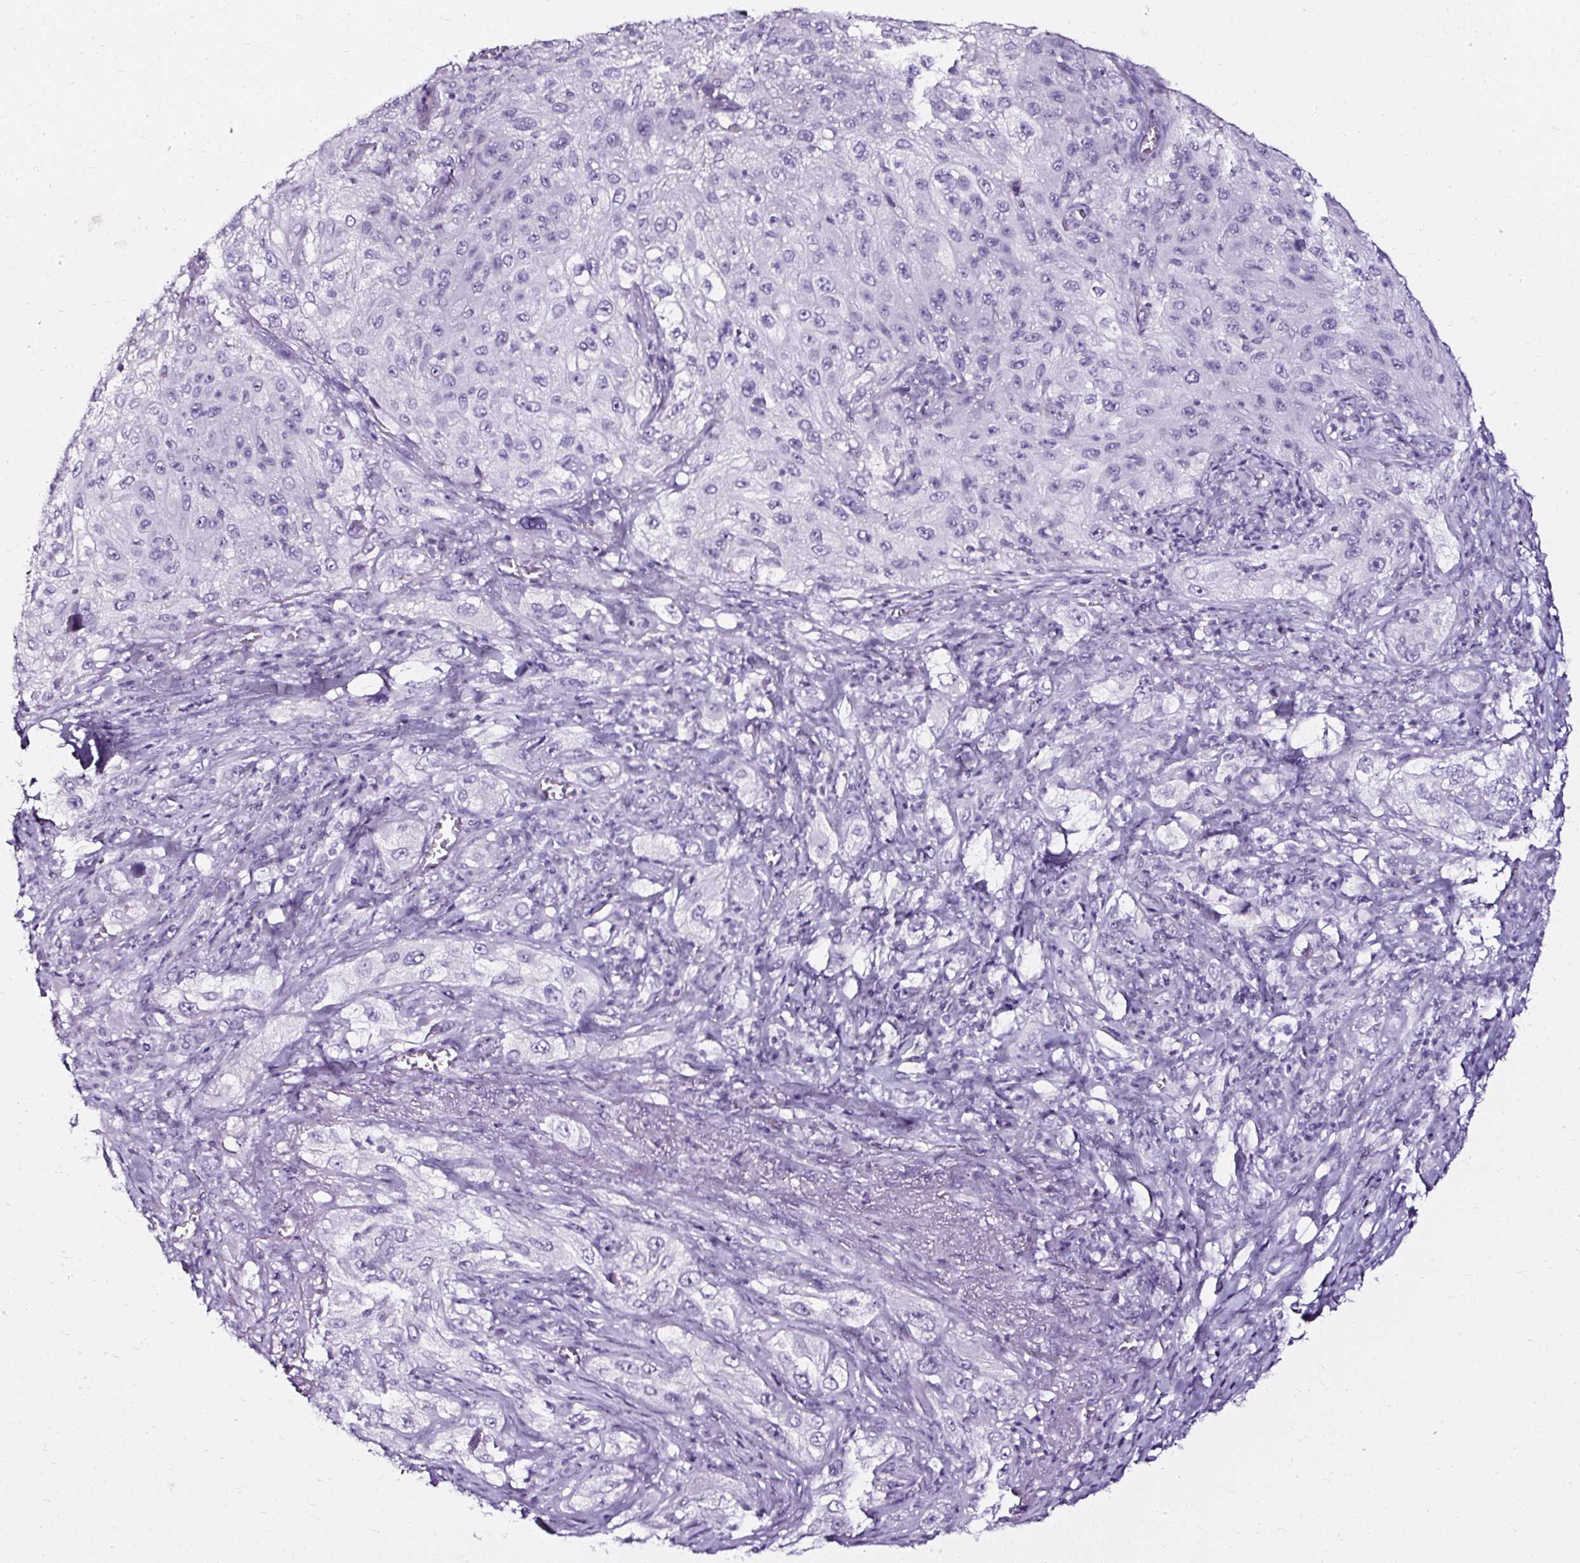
{"staining": {"intensity": "negative", "quantity": "none", "location": "none"}, "tissue": "lung cancer", "cell_type": "Tumor cells", "image_type": "cancer", "snomed": [{"axis": "morphology", "description": "Squamous cell carcinoma, NOS"}, {"axis": "topography", "description": "Lung"}], "caption": "A histopathology image of human lung cancer (squamous cell carcinoma) is negative for staining in tumor cells.", "gene": "ATP2A1", "patient": {"sex": "female", "age": 69}}